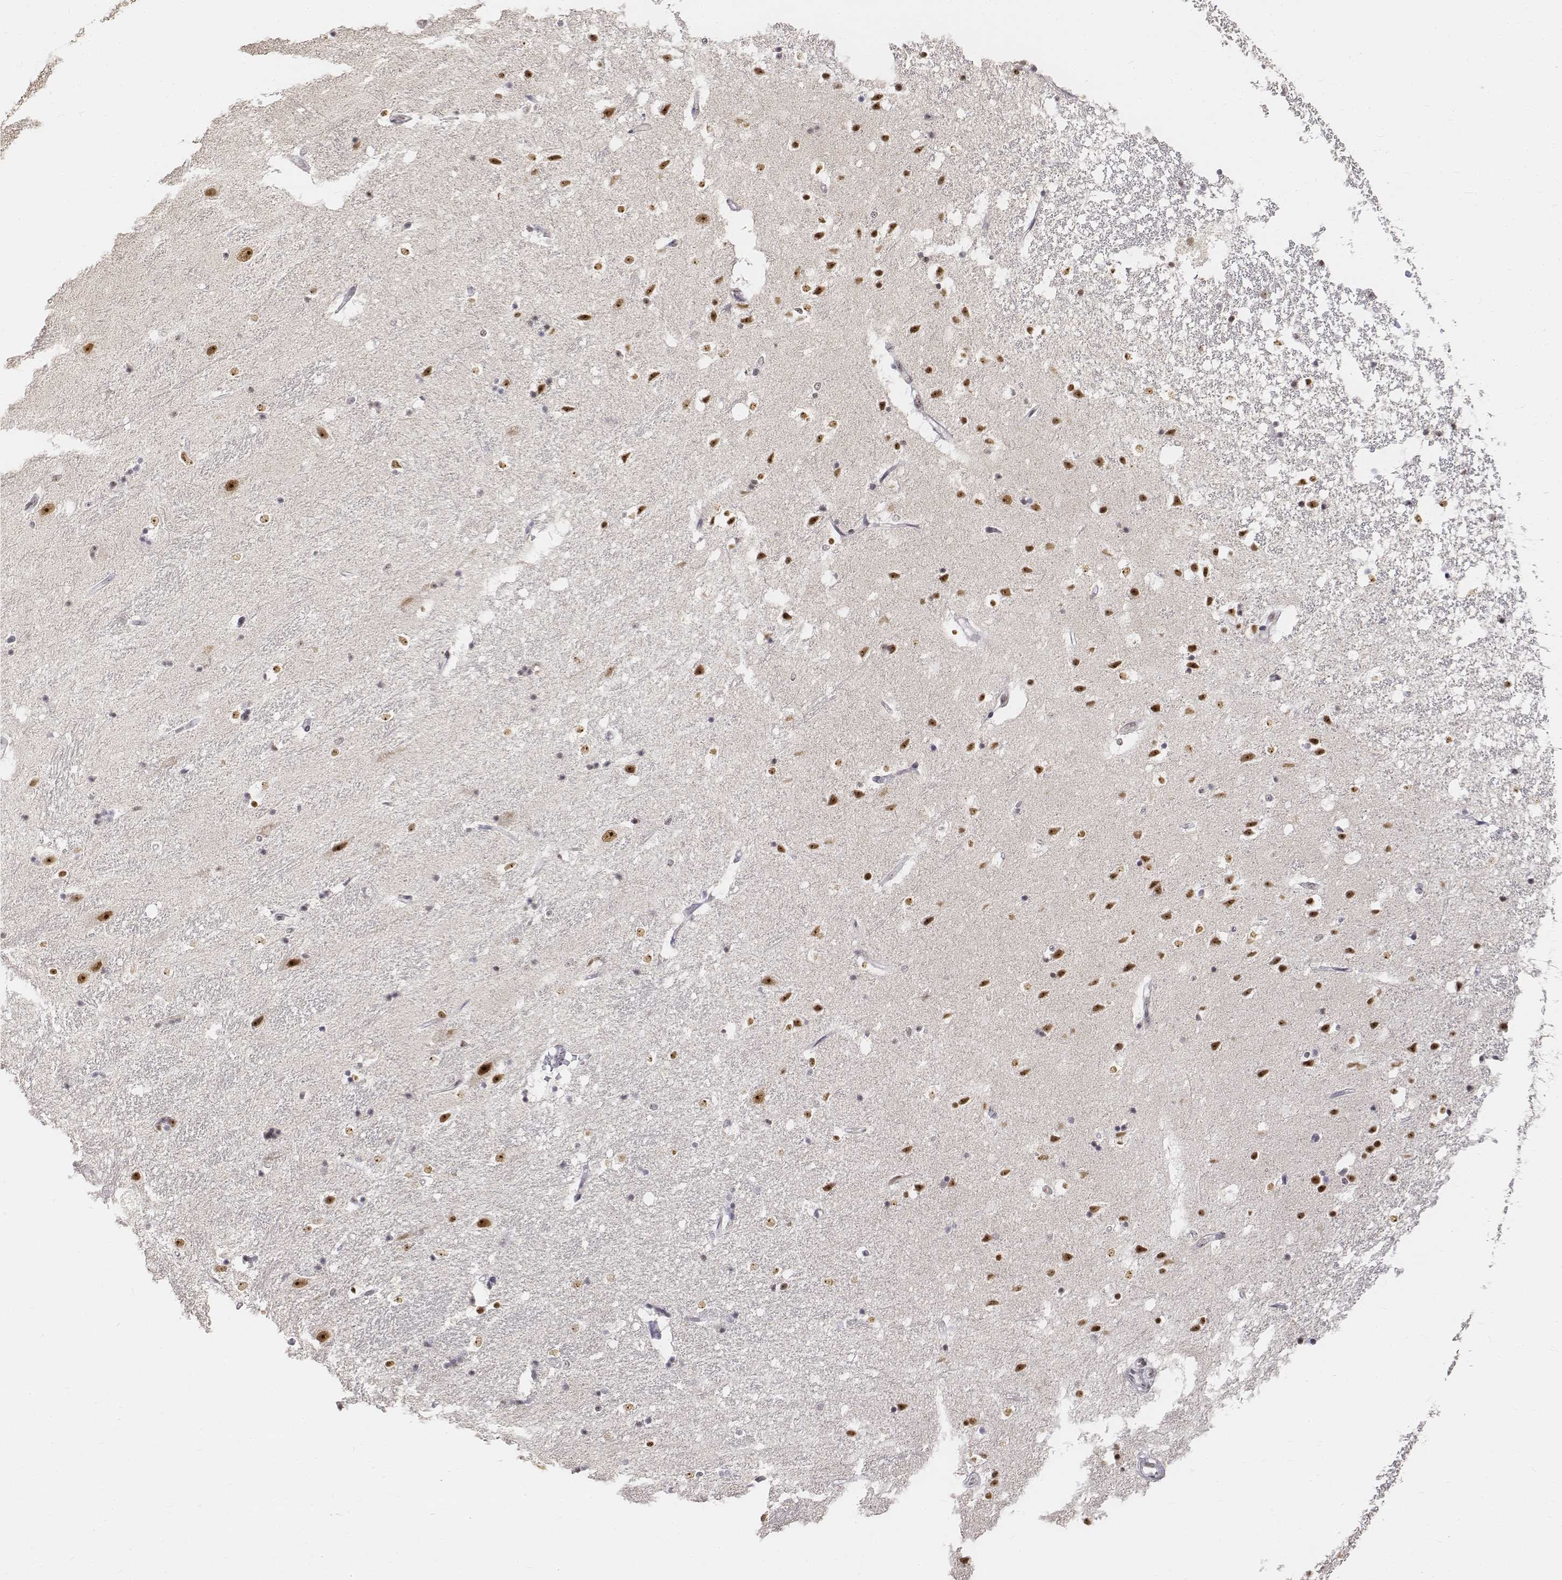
{"staining": {"intensity": "moderate", "quantity": "<25%", "location": "nuclear"}, "tissue": "hippocampus", "cell_type": "Glial cells", "image_type": "normal", "snomed": [{"axis": "morphology", "description": "Normal tissue, NOS"}, {"axis": "topography", "description": "Hippocampus"}], "caption": "Protein staining of benign hippocampus demonstrates moderate nuclear expression in approximately <25% of glial cells.", "gene": "PHF6", "patient": {"sex": "male", "age": 49}}